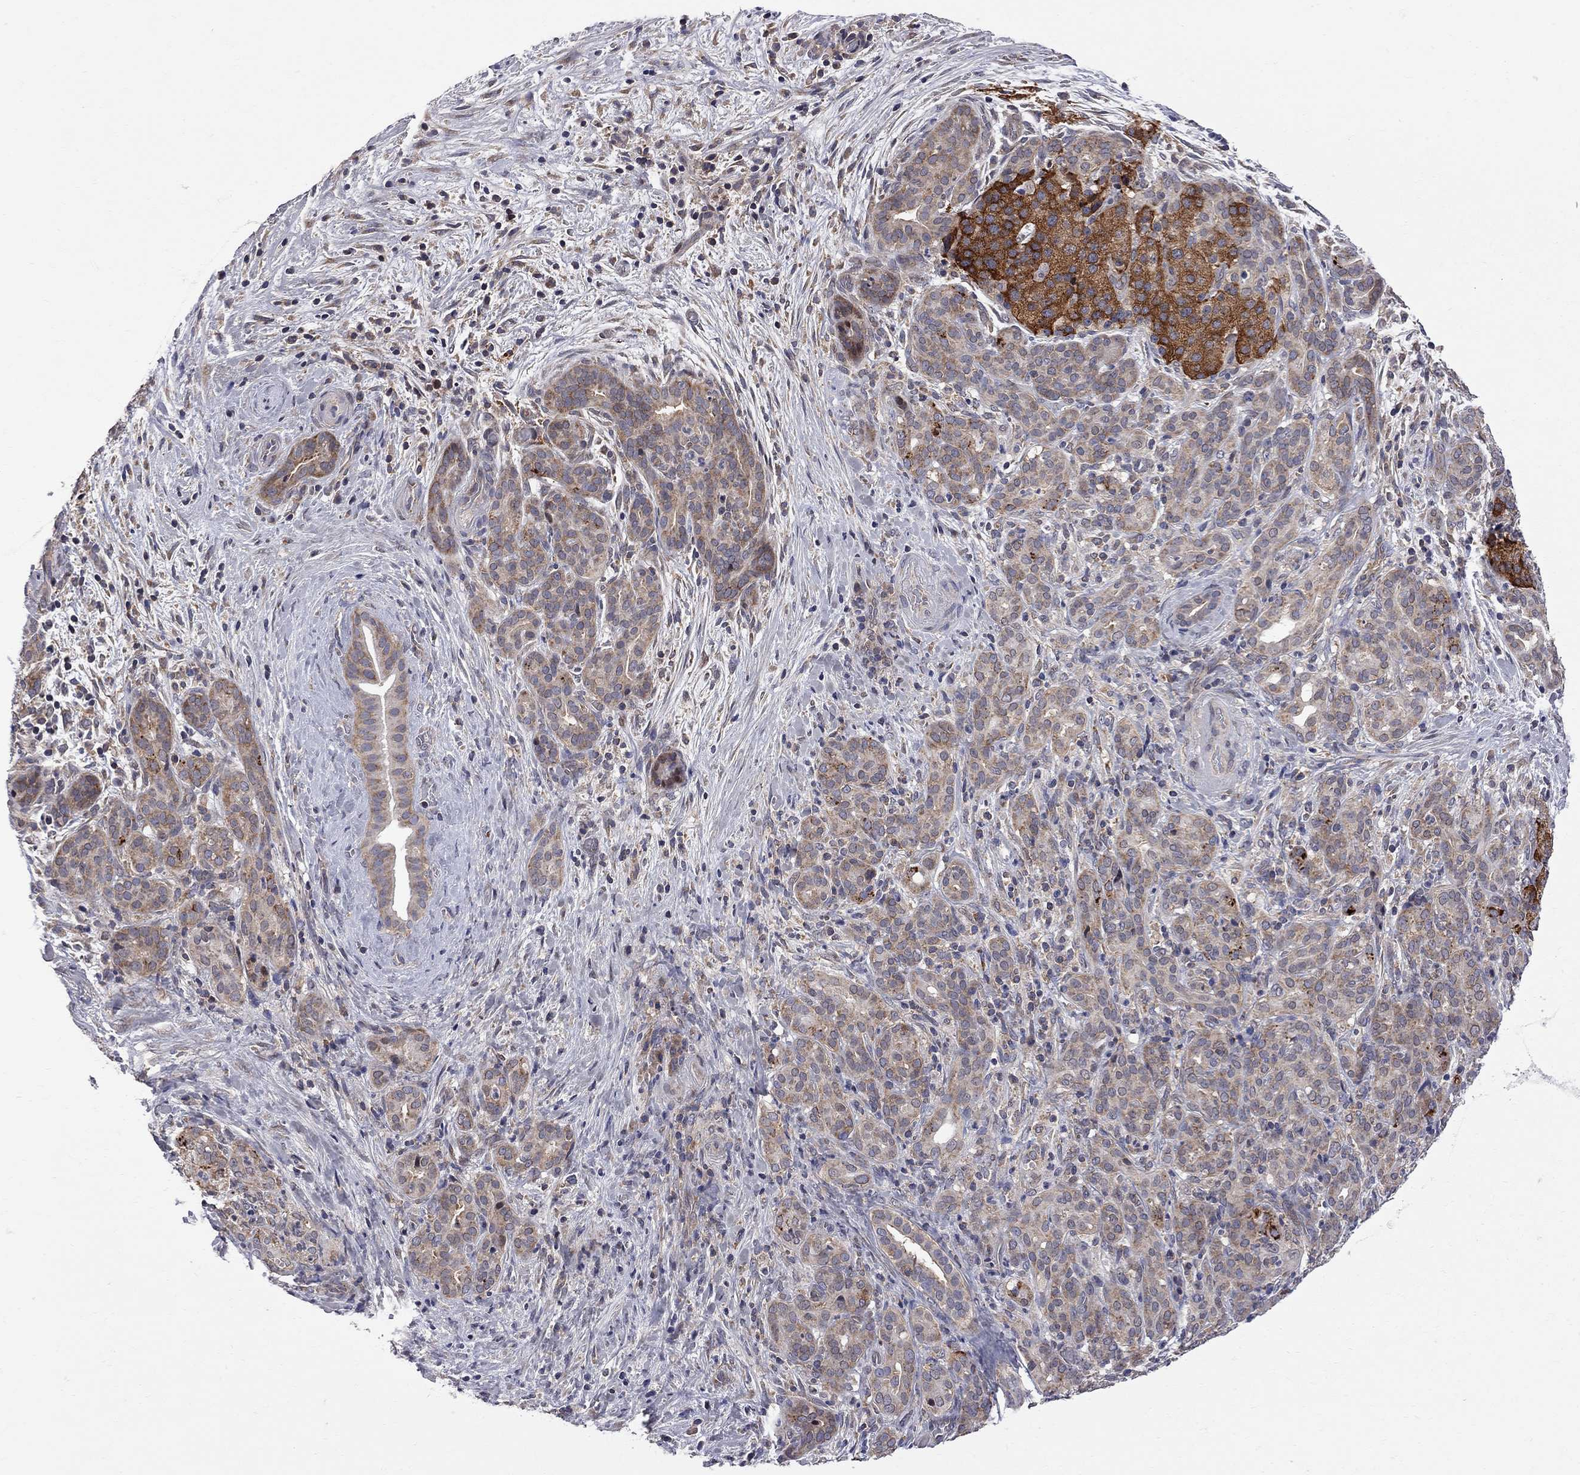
{"staining": {"intensity": "moderate", "quantity": "<25%", "location": "cytoplasmic/membranous"}, "tissue": "pancreatic cancer", "cell_type": "Tumor cells", "image_type": "cancer", "snomed": [{"axis": "morphology", "description": "Adenocarcinoma, NOS"}, {"axis": "topography", "description": "Pancreas"}], "caption": "This is a histology image of IHC staining of adenocarcinoma (pancreatic), which shows moderate staining in the cytoplasmic/membranous of tumor cells.", "gene": "CNOT11", "patient": {"sex": "male", "age": 44}}